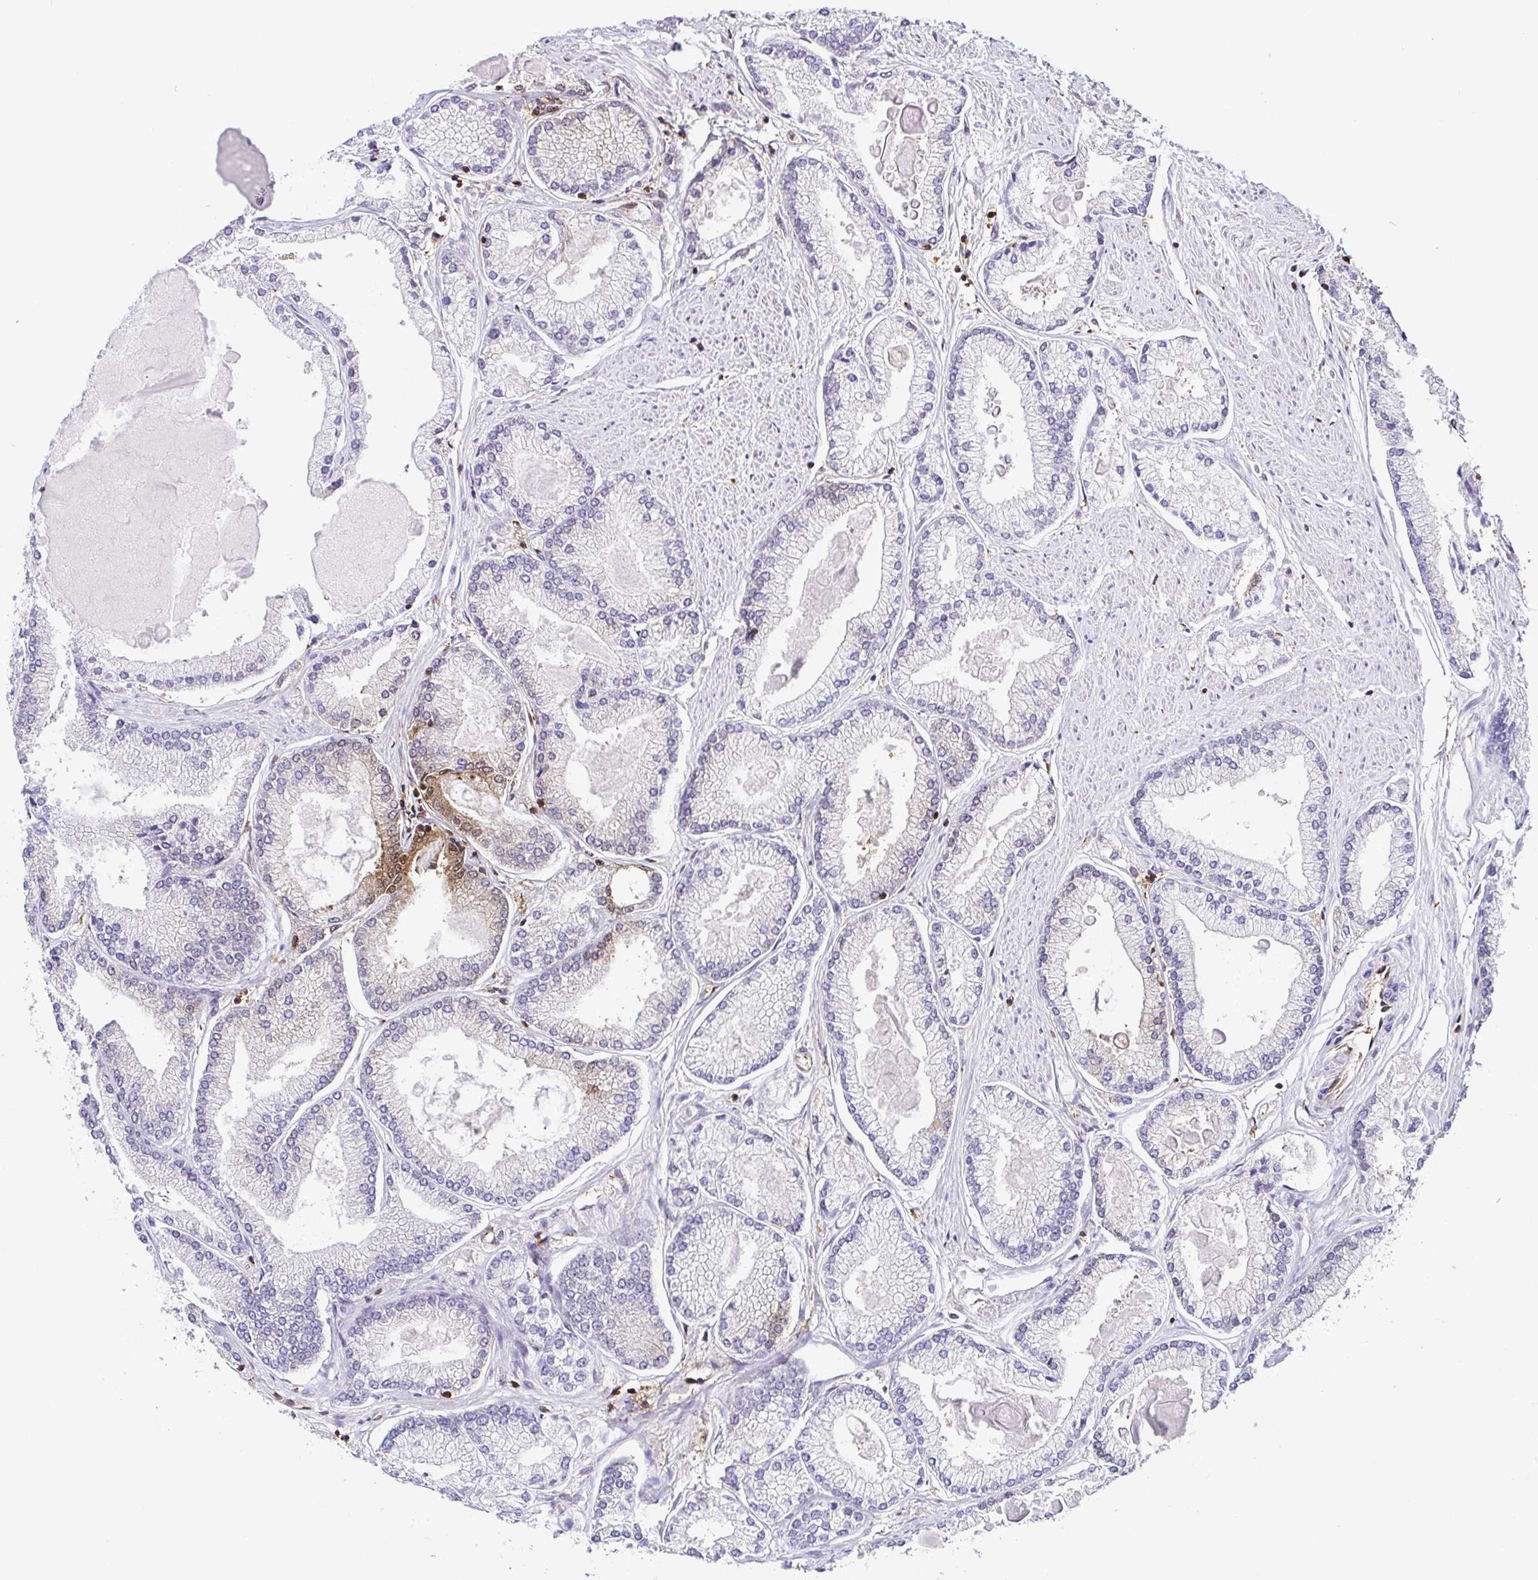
{"staining": {"intensity": "moderate", "quantity": "<25%", "location": "cytoplasmic/membranous,nuclear"}, "tissue": "prostate cancer", "cell_type": "Tumor cells", "image_type": "cancer", "snomed": [{"axis": "morphology", "description": "Adenocarcinoma, High grade"}, {"axis": "topography", "description": "Prostate"}], "caption": "This is an image of immunohistochemistry staining of prostate cancer (adenocarcinoma (high-grade)), which shows moderate positivity in the cytoplasmic/membranous and nuclear of tumor cells.", "gene": "PSMB9", "patient": {"sex": "male", "age": 68}}